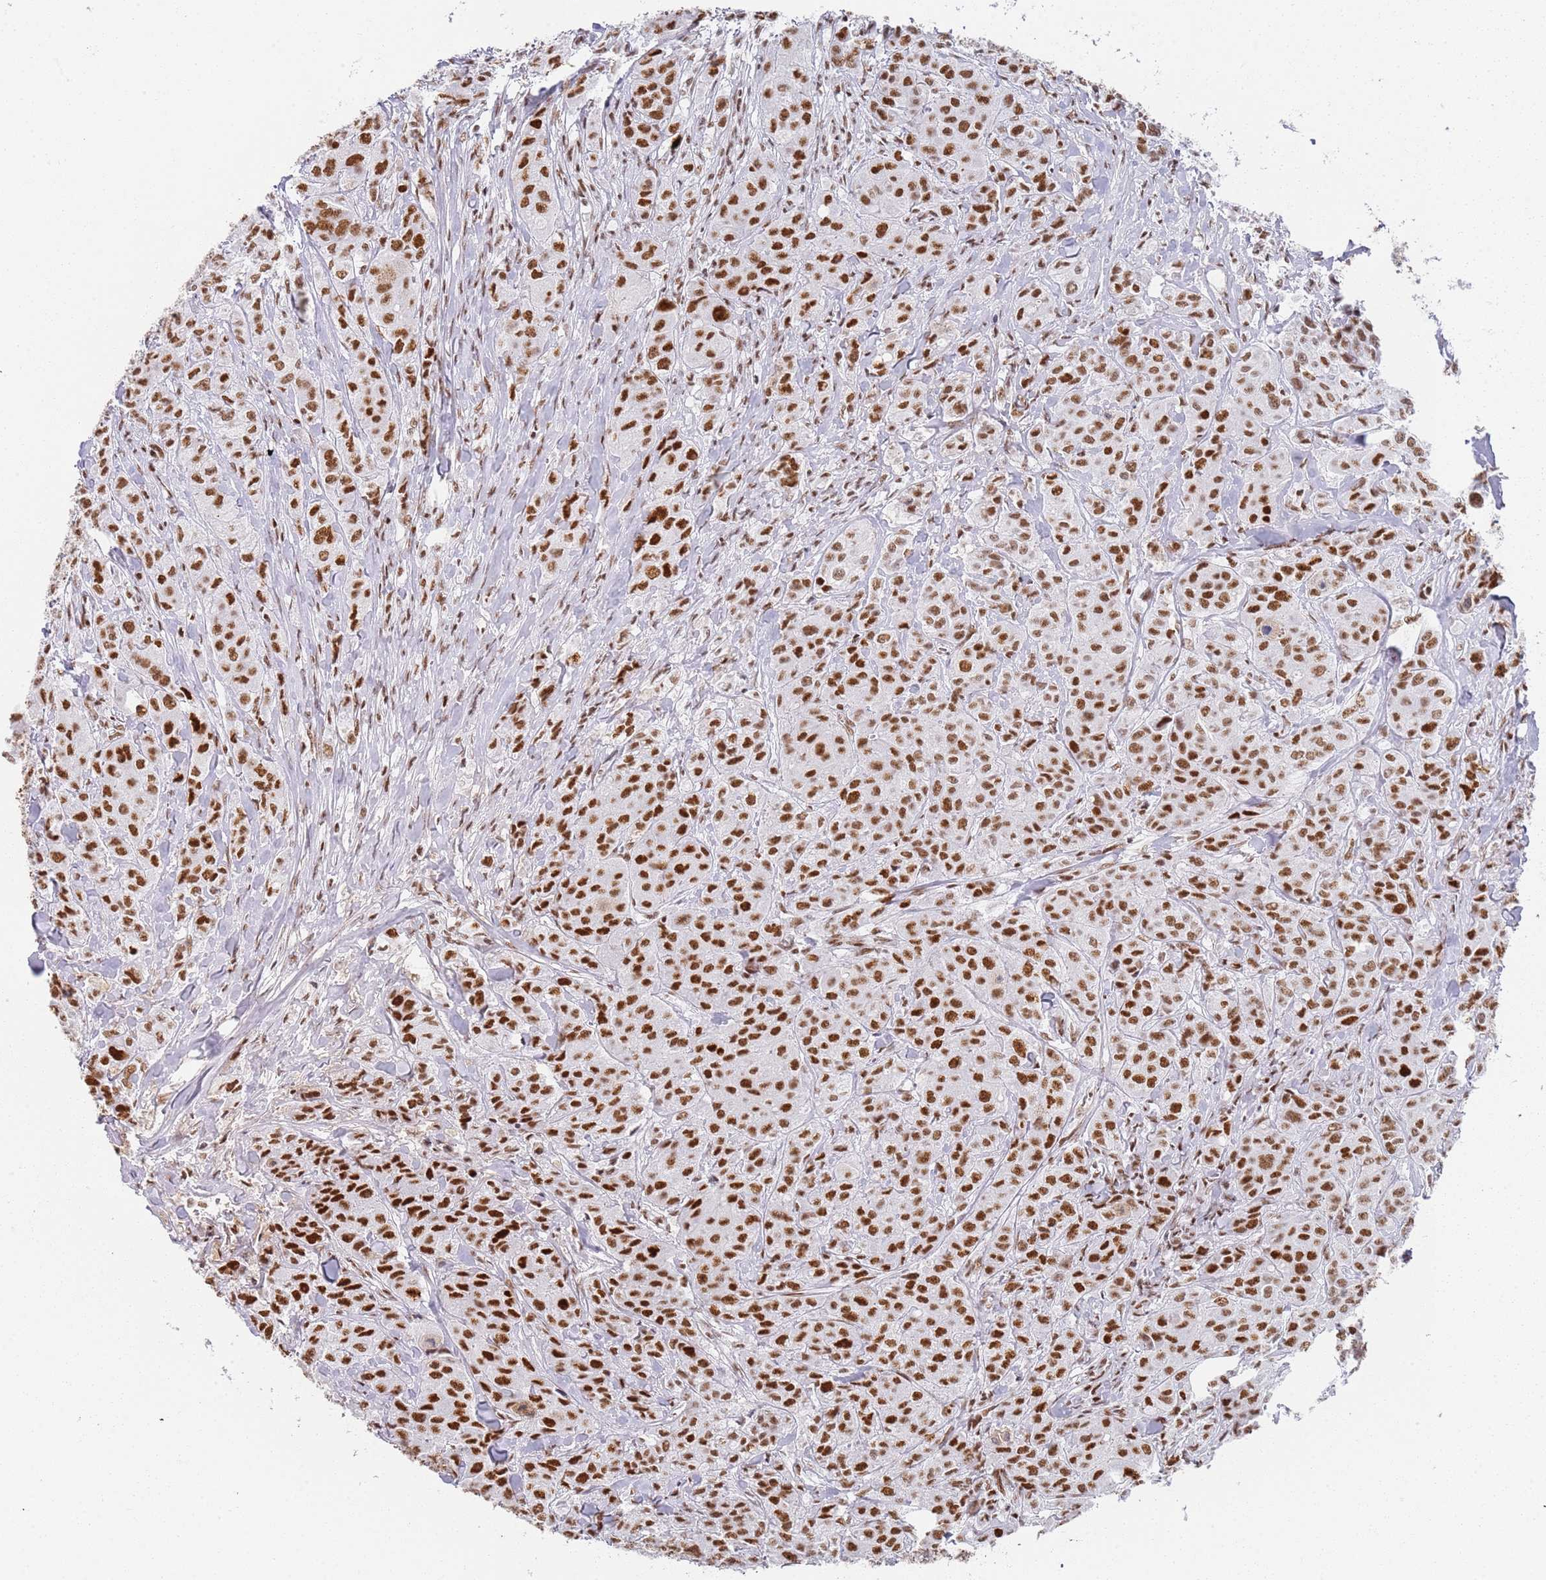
{"staining": {"intensity": "strong", "quantity": ">75%", "location": "nuclear"}, "tissue": "breast cancer", "cell_type": "Tumor cells", "image_type": "cancer", "snomed": [{"axis": "morphology", "description": "Duct carcinoma"}, {"axis": "topography", "description": "Breast"}], "caption": "Protein analysis of infiltrating ductal carcinoma (breast) tissue exhibits strong nuclear positivity in about >75% of tumor cells. Ihc stains the protein of interest in brown and the nuclei are stained blue.", "gene": "AKAP8L", "patient": {"sex": "female", "age": 43}}